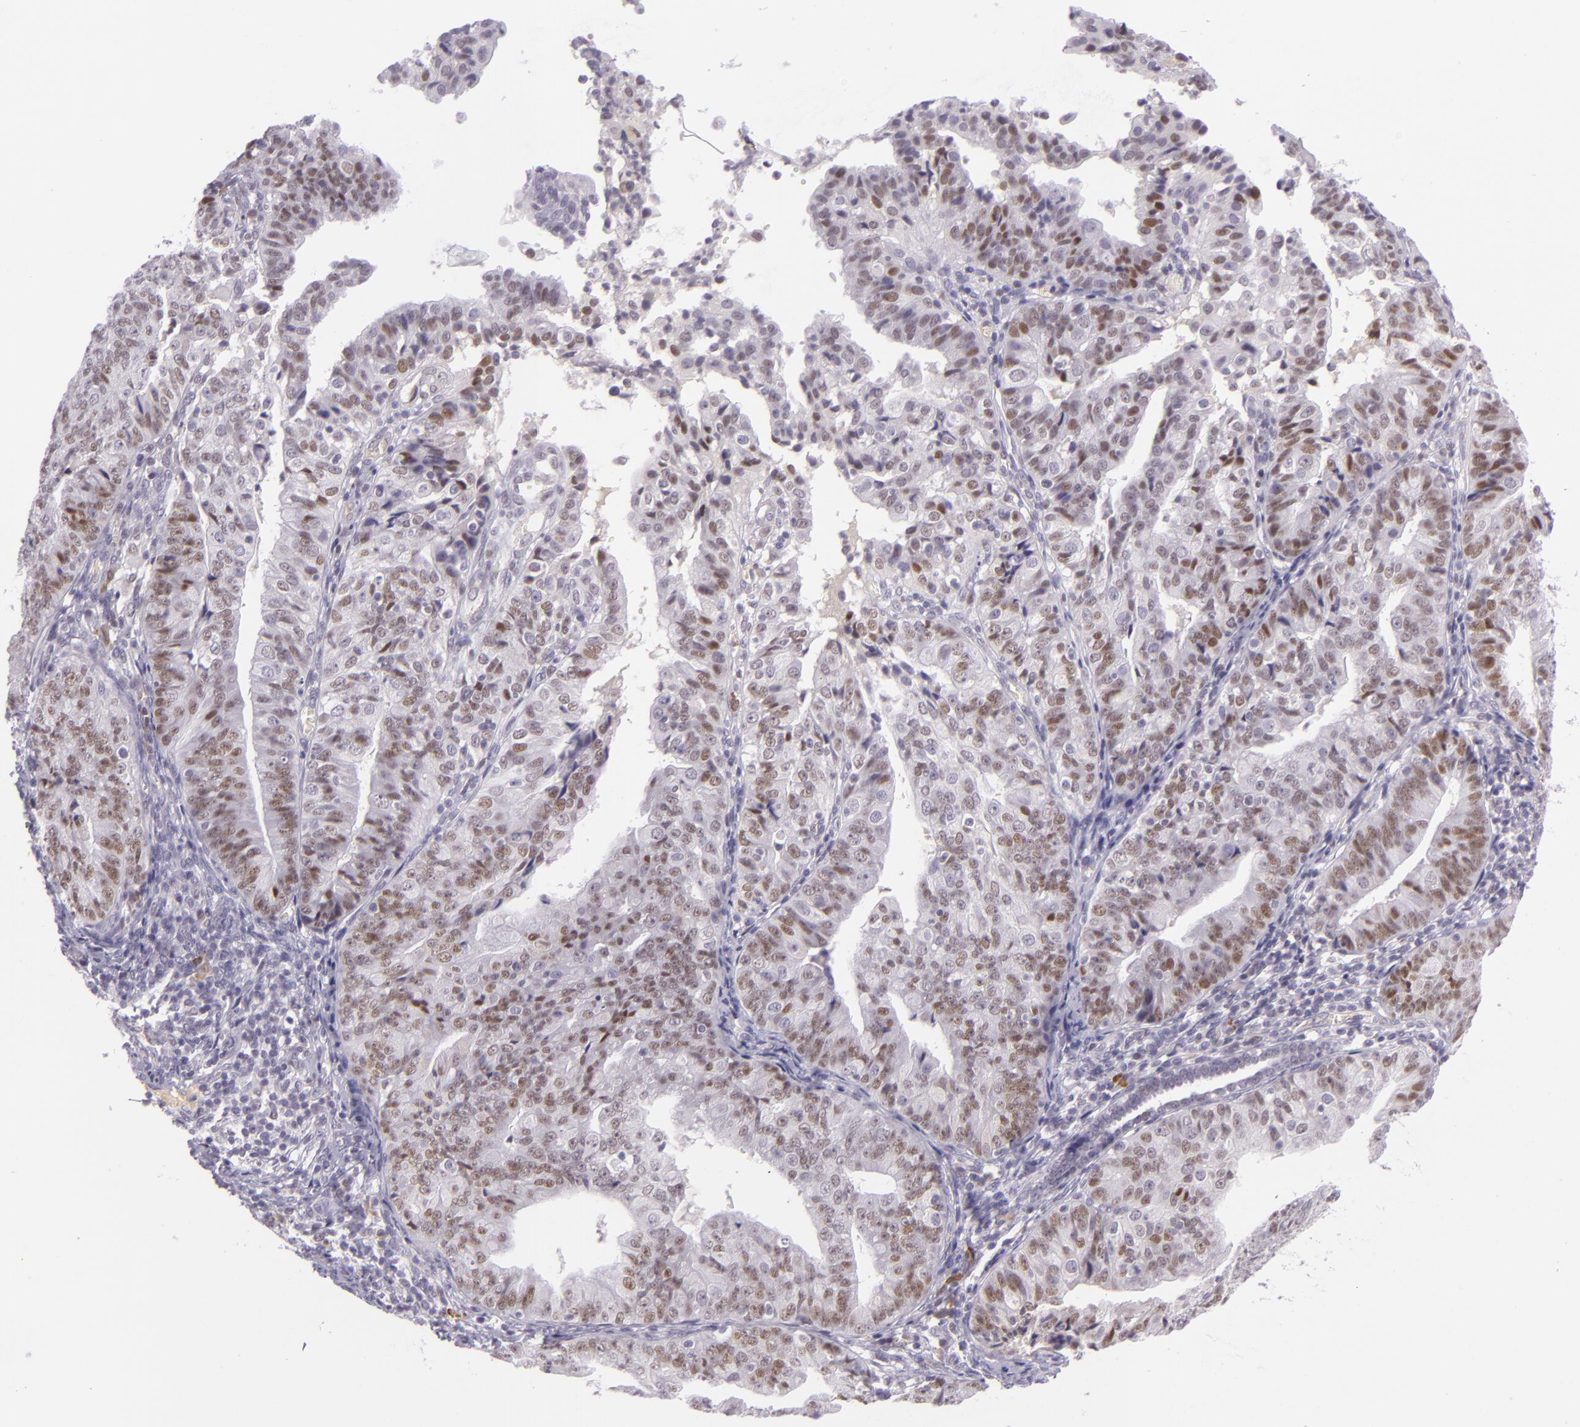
{"staining": {"intensity": "moderate", "quantity": "25%-75%", "location": "nuclear"}, "tissue": "endometrial cancer", "cell_type": "Tumor cells", "image_type": "cancer", "snomed": [{"axis": "morphology", "description": "Adenocarcinoma, NOS"}, {"axis": "topography", "description": "Endometrium"}], "caption": "Immunohistochemical staining of endometrial cancer (adenocarcinoma) reveals moderate nuclear protein staining in approximately 25%-75% of tumor cells.", "gene": "CHEK2", "patient": {"sex": "female", "age": 56}}